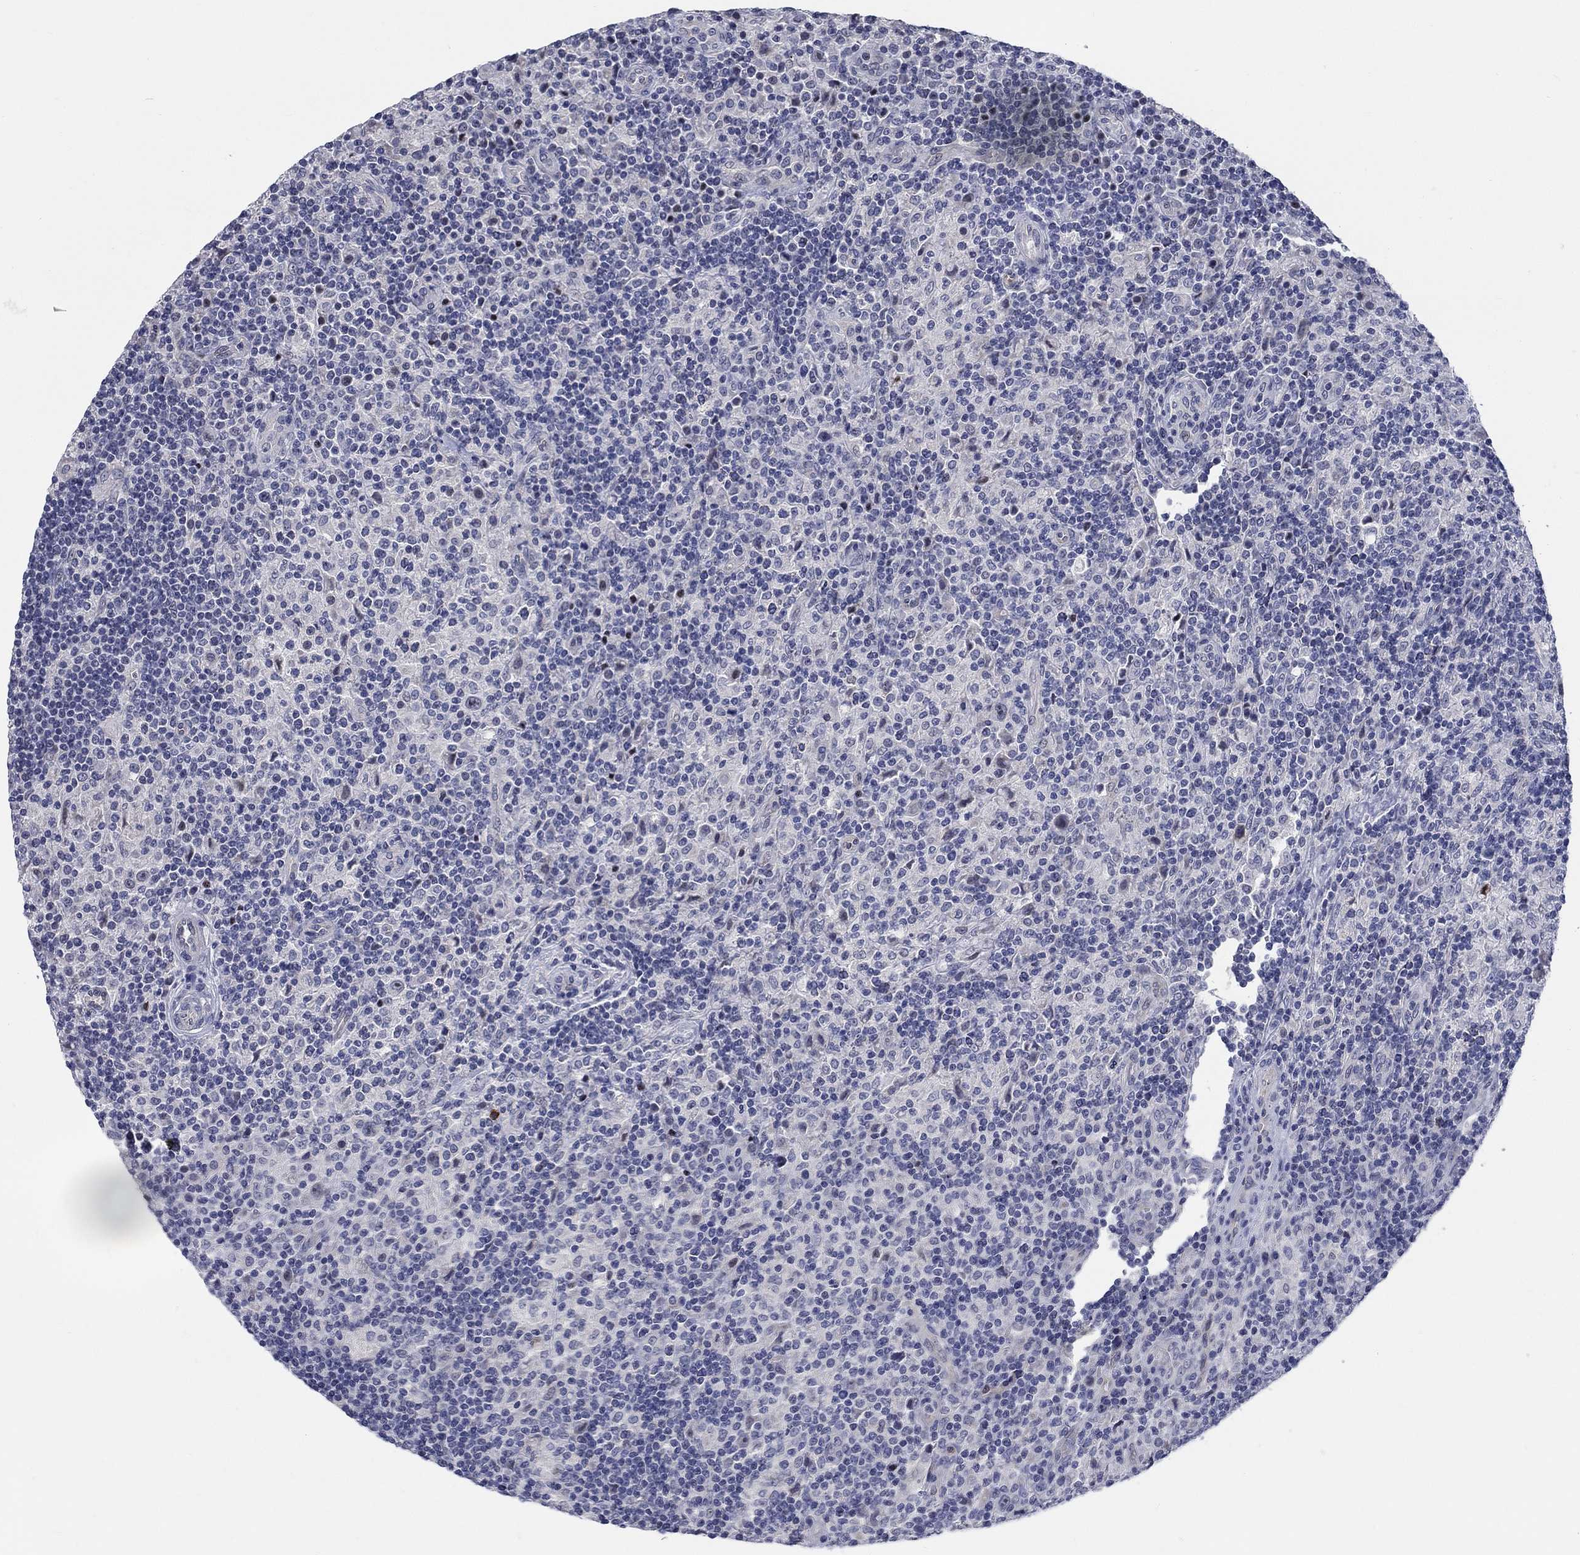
{"staining": {"intensity": "negative", "quantity": "none", "location": "none"}, "tissue": "lymphoma", "cell_type": "Tumor cells", "image_type": "cancer", "snomed": [{"axis": "morphology", "description": "Hodgkin's disease, NOS"}, {"axis": "topography", "description": "Lymph node"}], "caption": "A high-resolution image shows immunohistochemistry (IHC) staining of Hodgkin's disease, which demonstrates no significant positivity in tumor cells.", "gene": "SMIM18", "patient": {"sex": "male", "age": 70}}